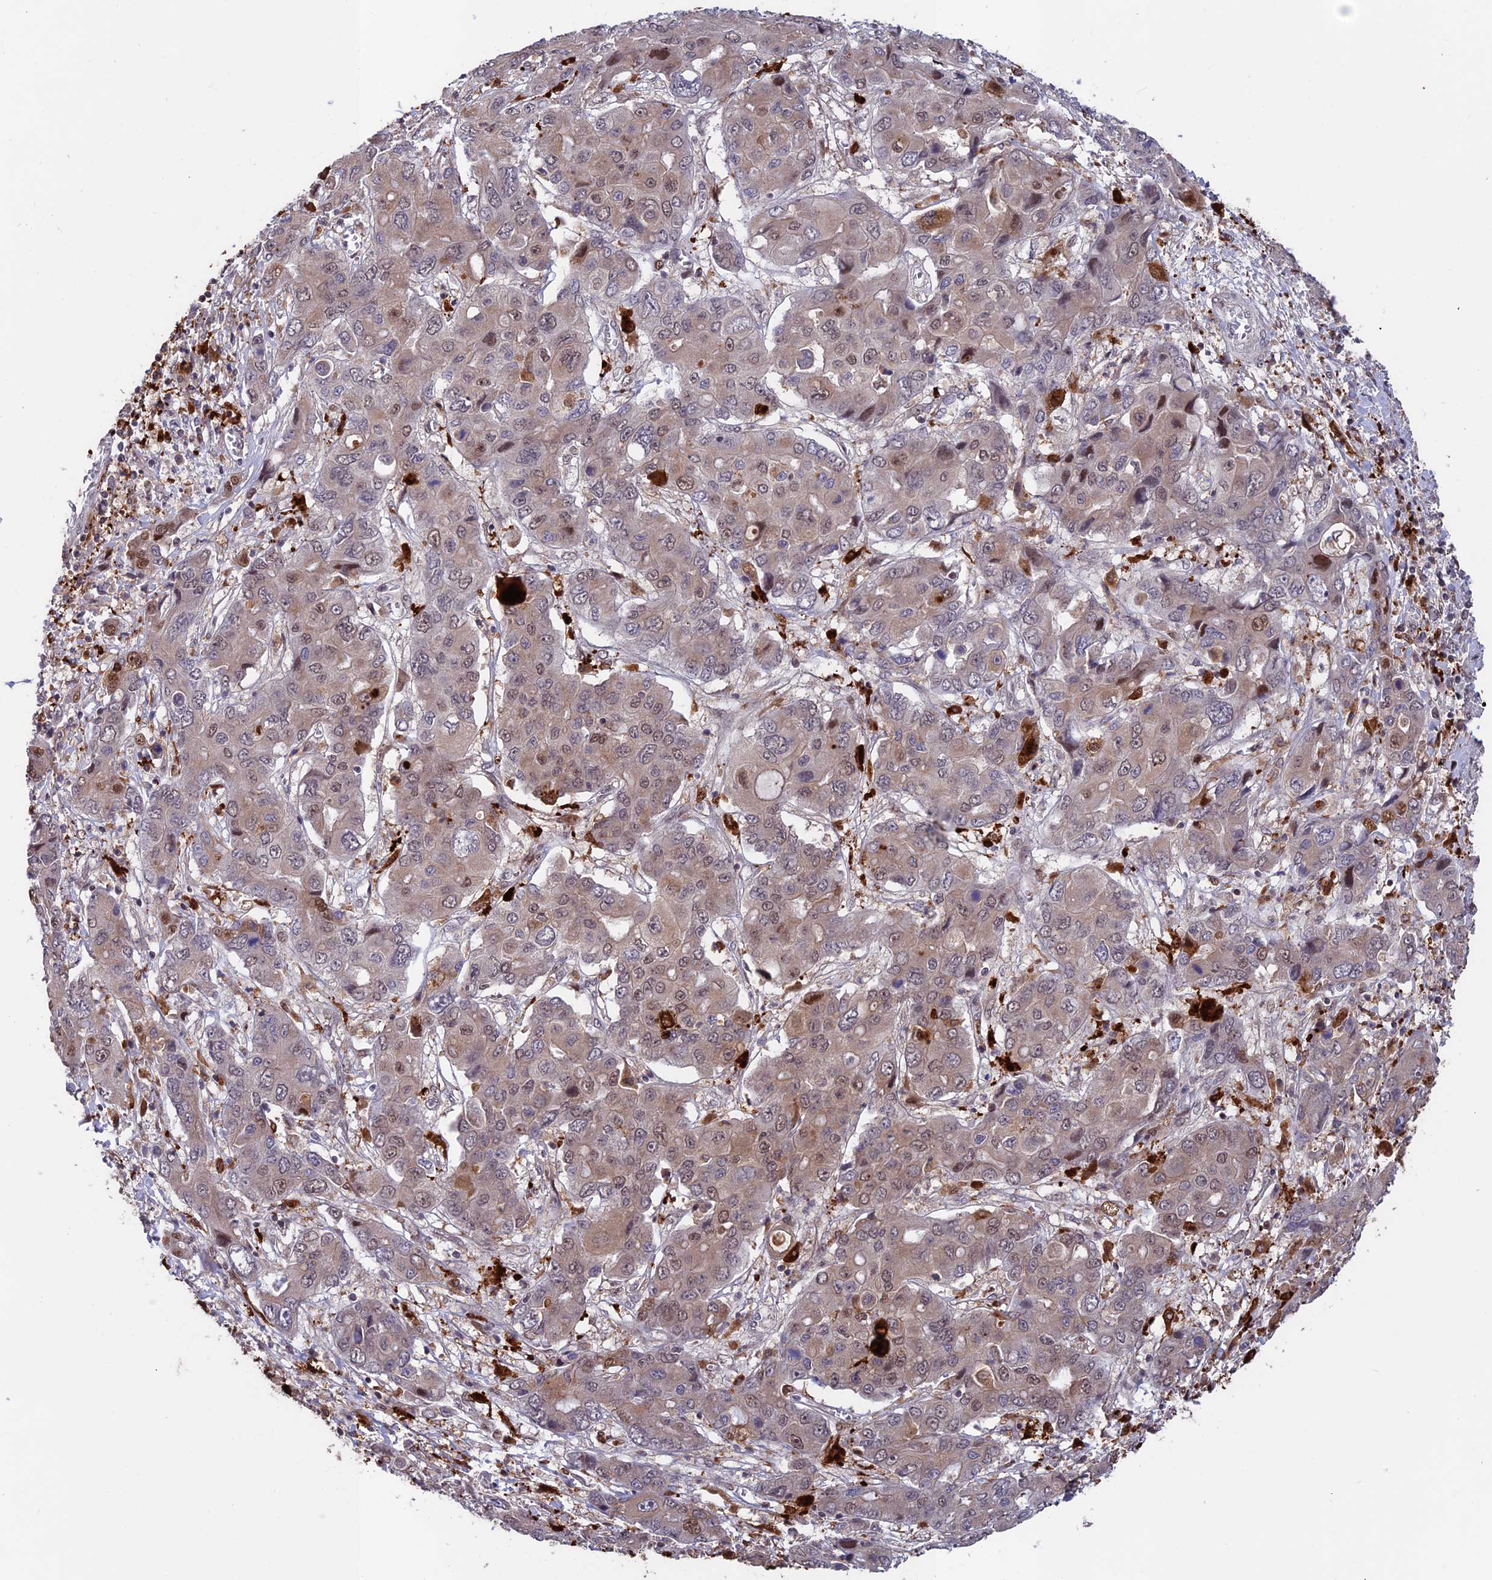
{"staining": {"intensity": "weak", "quantity": "25%-75%", "location": "cytoplasmic/membranous,nuclear"}, "tissue": "liver cancer", "cell_type": "Tumor cells", "image_type": "cancer", "snomed": [{"axis": "morphology", "description": "Cholangiocarcinoma"}, {"axis": "topography", "description": "Liver"}], "caption": "Immunohistochemistry photomicrograph of neoplastic tissue: human liver cancer stained using immunohistochemistry (IHC) exhibits low levels of weak protein expression localized specifically in the cytoplasmic/membranous and nuclear of tumor cells, appearing as a cytoplasmic/membranous and nuclear brown color.", "gene": "MAST2", "patient": {"sex": "male", "age": 67}}